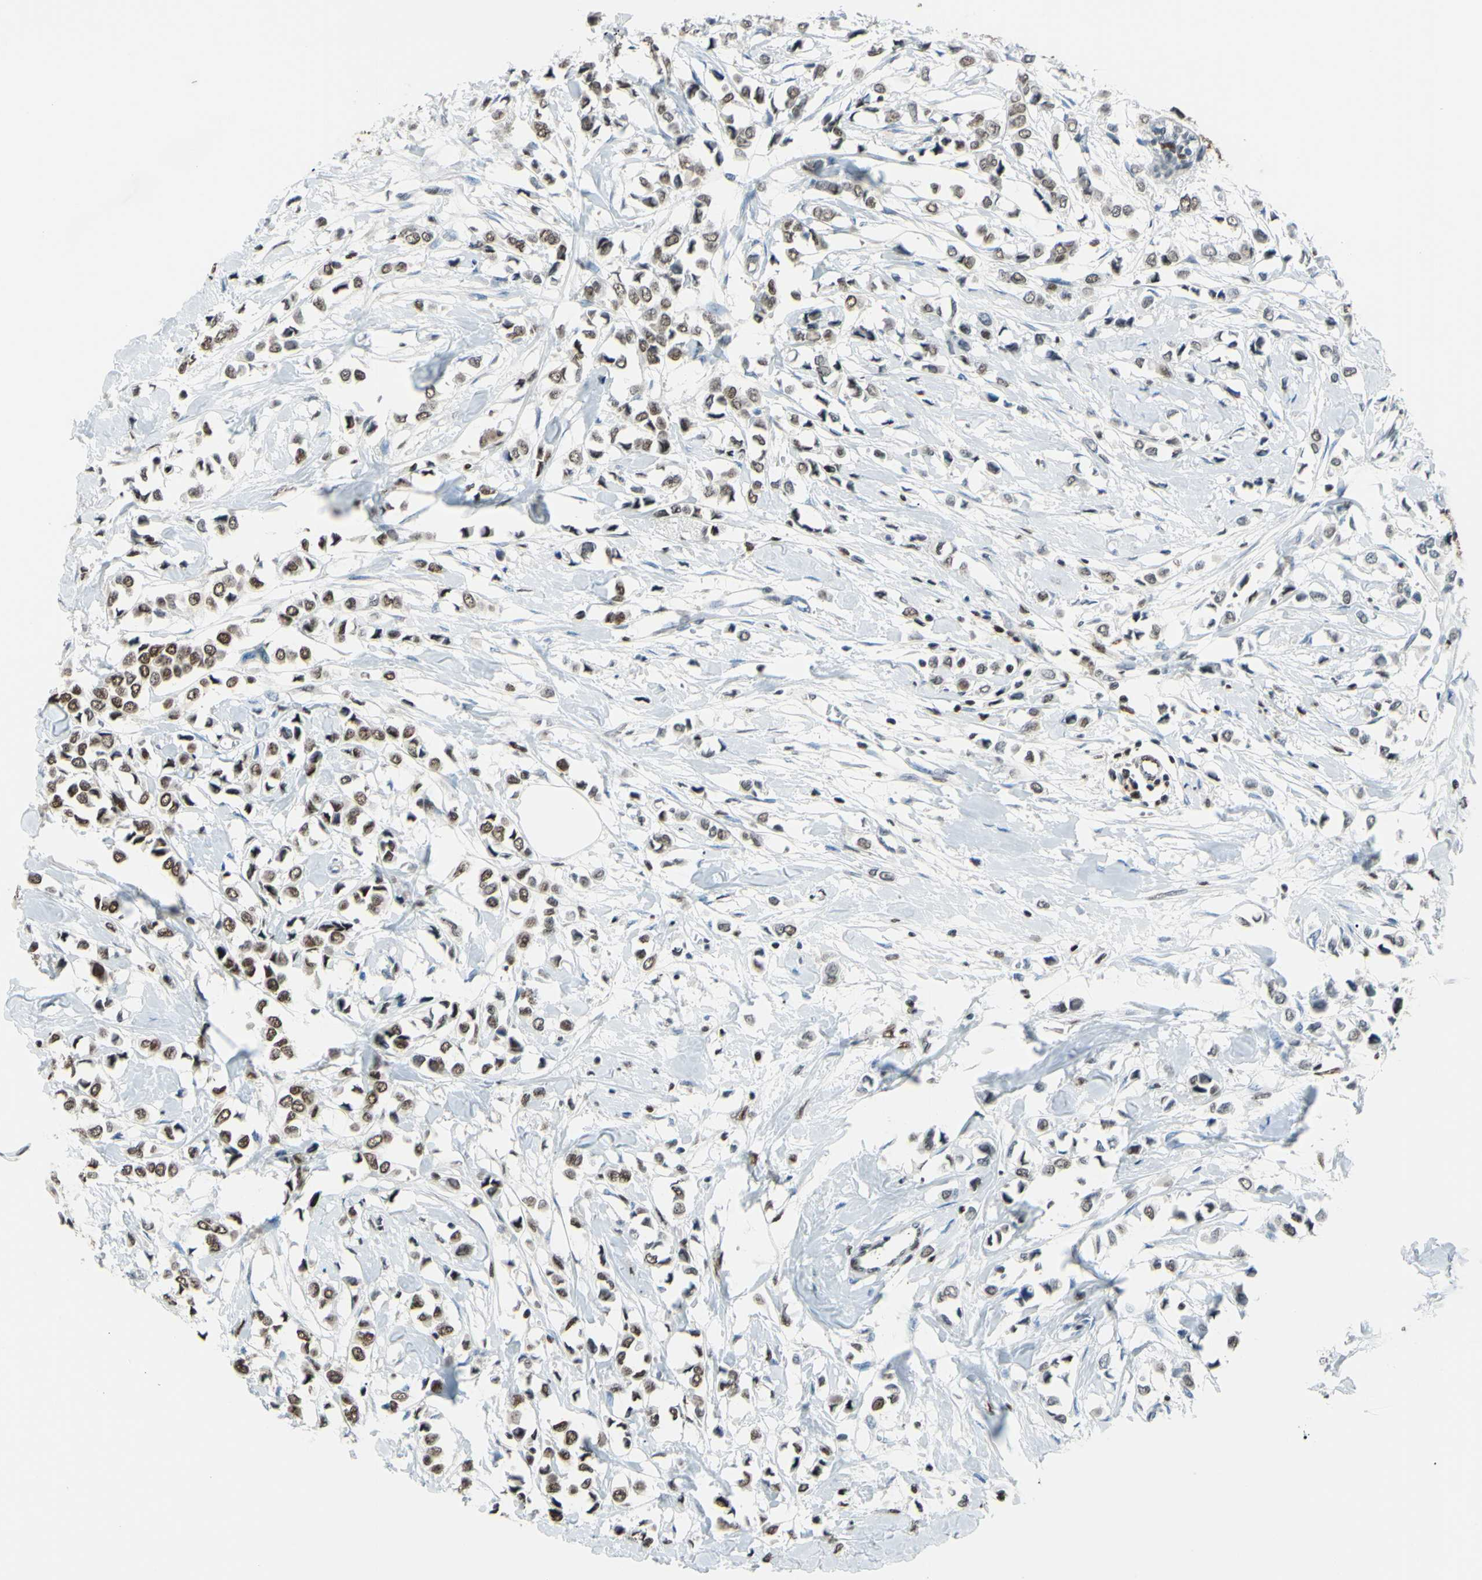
{"staining": {"intensity": "weak", "quantity": ">75%", "location": "cytoplasmic/membranous,nuclear"}, "tissue": "breast cancer", "cell_type": "Tumor cells", "image_type": "cancer", "snomed": [{"axis": "morphology", "description": "Lobular carcinoma"}, {"axis": "topography", "description": "Breast"}], "caption": "Human breast cancer (lobular carcinoma) stained with a protein marker exhibits weak staining in tumor cells.", "gene": "FKBP5", "patient": {"sex": "female", "age": 51}}